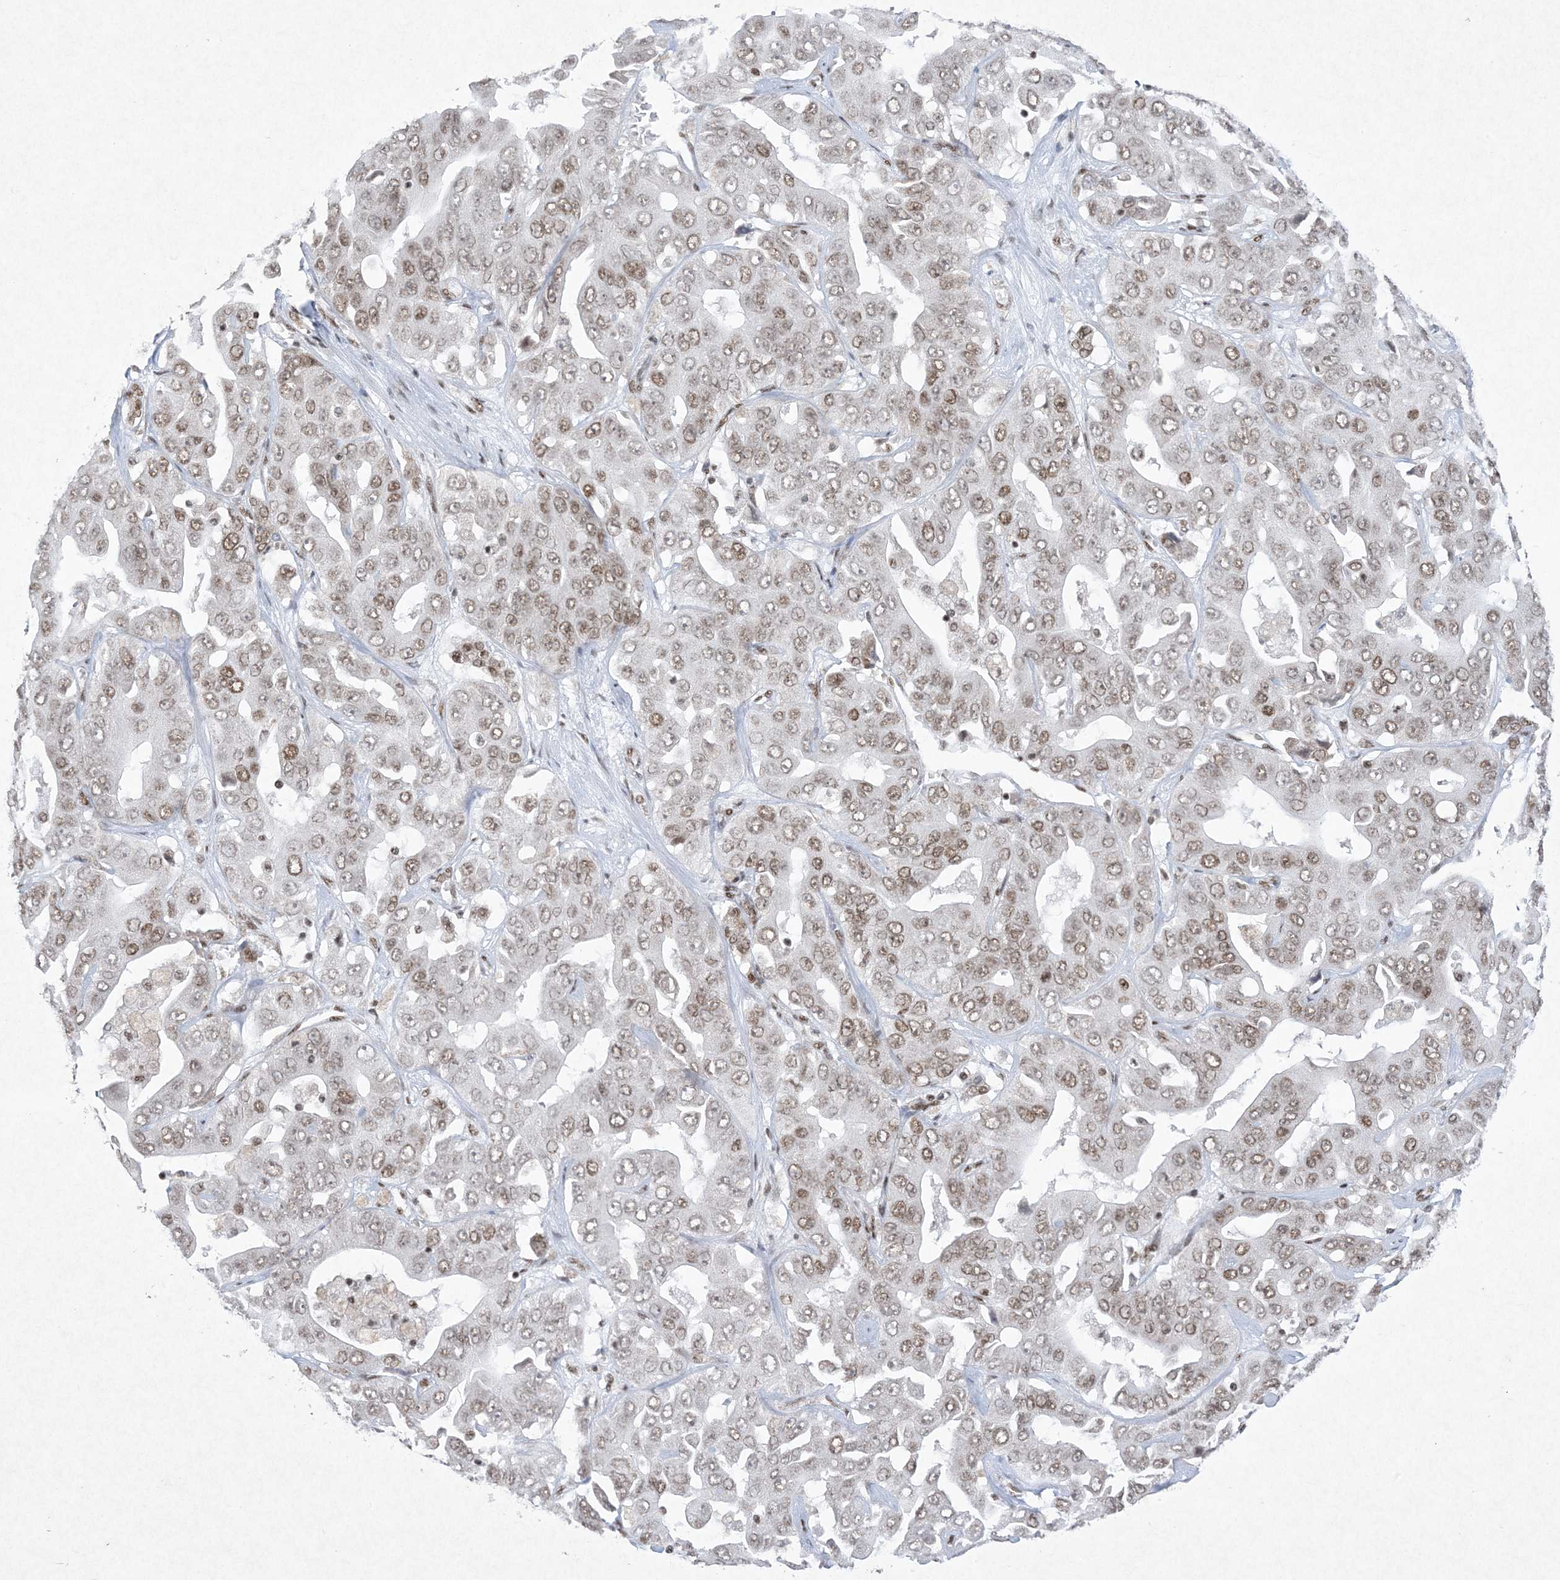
{"staining": {"intensity": "weak", "quantity": ">75%", "location": "nuclear"}, "tissue": "liver cancer", "cell_type": "Tumor cells", "image_type": "cancer", "snomed": [{"axis": "morphology", "description": "Cholangiocarcinoma"}, {"axis": "topography", "description": "Liver"}], "caption": "Liver cholangiocarcinoma stained with DAB (3,3'-diaminobenzidine) immunohistochemistry exhibits low levels of weak nuclear positivity in approximately >75% of tumor cells.", "gene": "PKNOX2", "patient": {"sex": "female", "age": 52}}